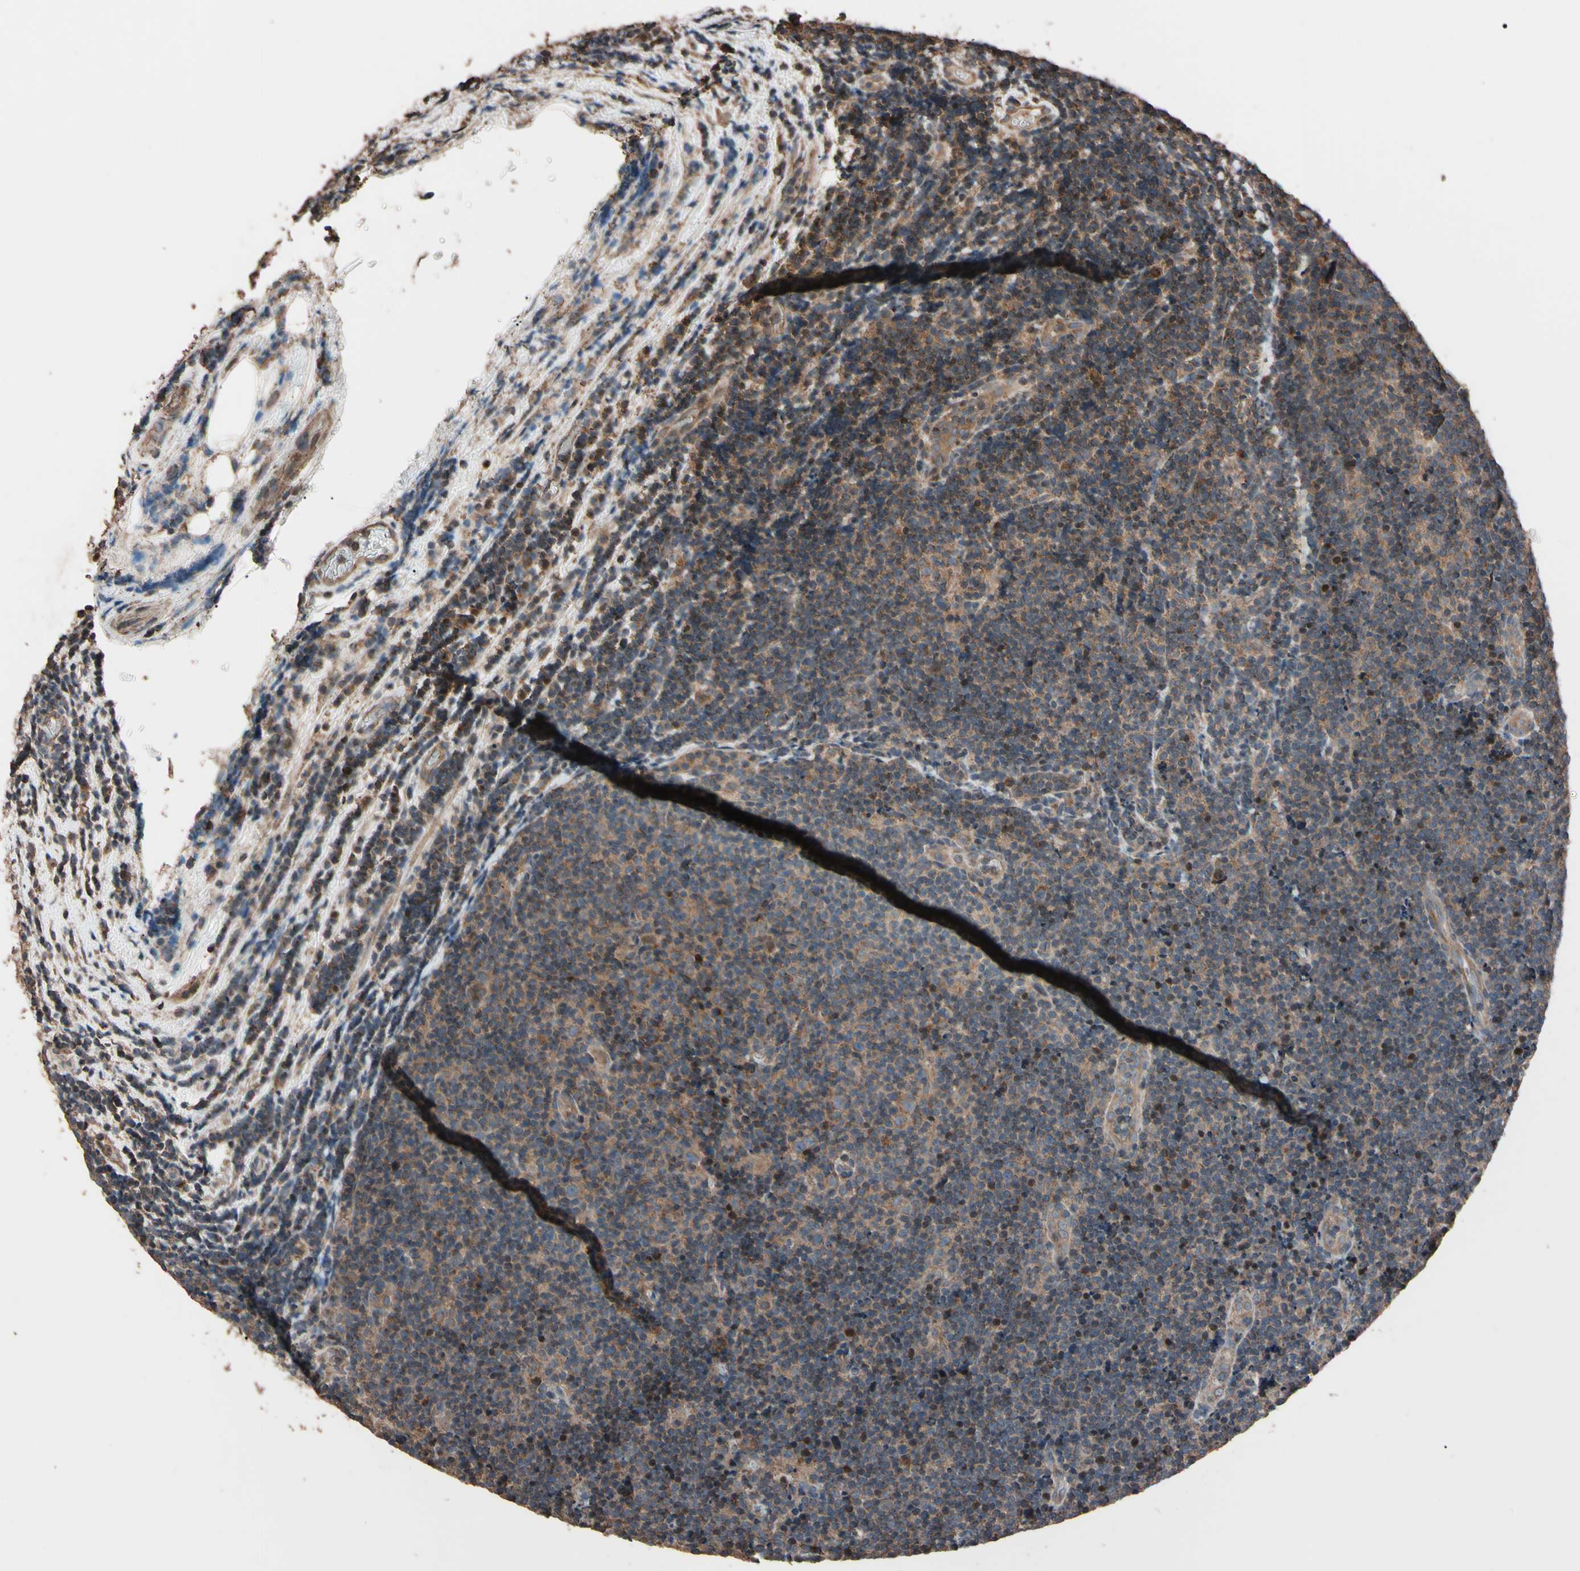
{"staining": {"intensity": "weak", "quantity": ">75%", "location": "cytoplasmic/membranous"}, "tissue": "lymphoma", "cell_type": "Tumor cells", "image_type": "cancer", "snomed": [{"axis": "morphology", "description": "Malignant lymphoma, non-Hodgkin's type, Low grade"}, {"axis": "topography", "description": "Lymph node"}], "caption": "Lymphoma tissue shows weak cytoplasmic/membranous staining in approximately >75% of tumor cells", "gene": "TNFRSF1A", "patient": {"sex": "male", "age": 83}}